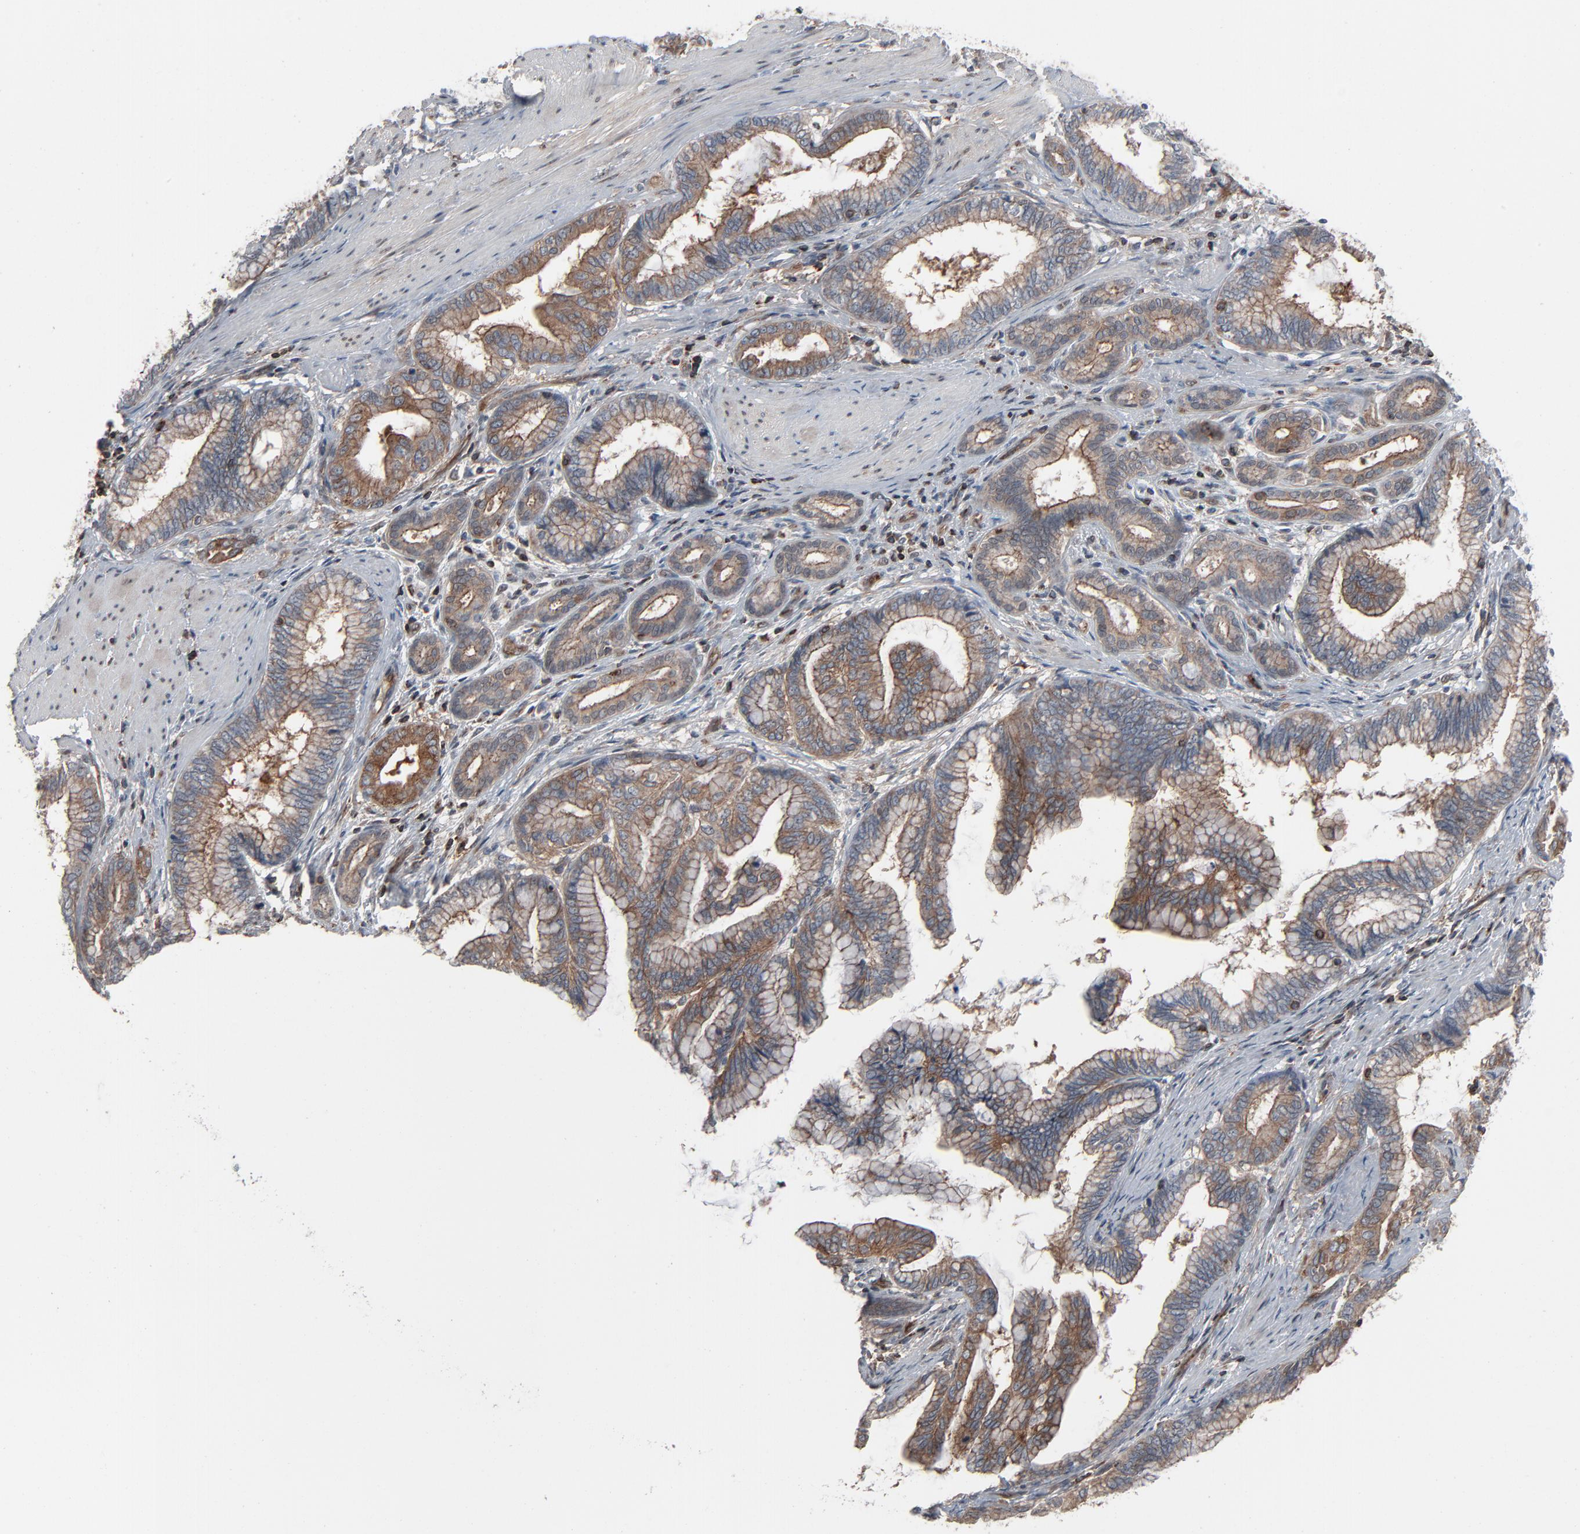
{"staining": {"intensity": "weak", "quantity": ">75%", "location": "cytoplasmic/membranous"}, "tissue": "pancreatic cancer", "cell_type": "Tumor cells", "image_type": "cancer", "snomed": [{"axis": "morphology", "description": "Adenocarcinoma, NOS"}, {"axis": "topography", "description": "Pancreas"}], "caption": "Immunohistochemistry histopathology image of neoplastic tissue: human pancreatic cancer (adenocarcinoma) stained using IHC exhibits low levels of weak protein expression localized specifically in the cytoplasmic/membranous of tumor cells, appearing as a cytoplasmic/membranous brown color.", "gene": "OPTN", "patient": {"sex": "female", "age": 64}}